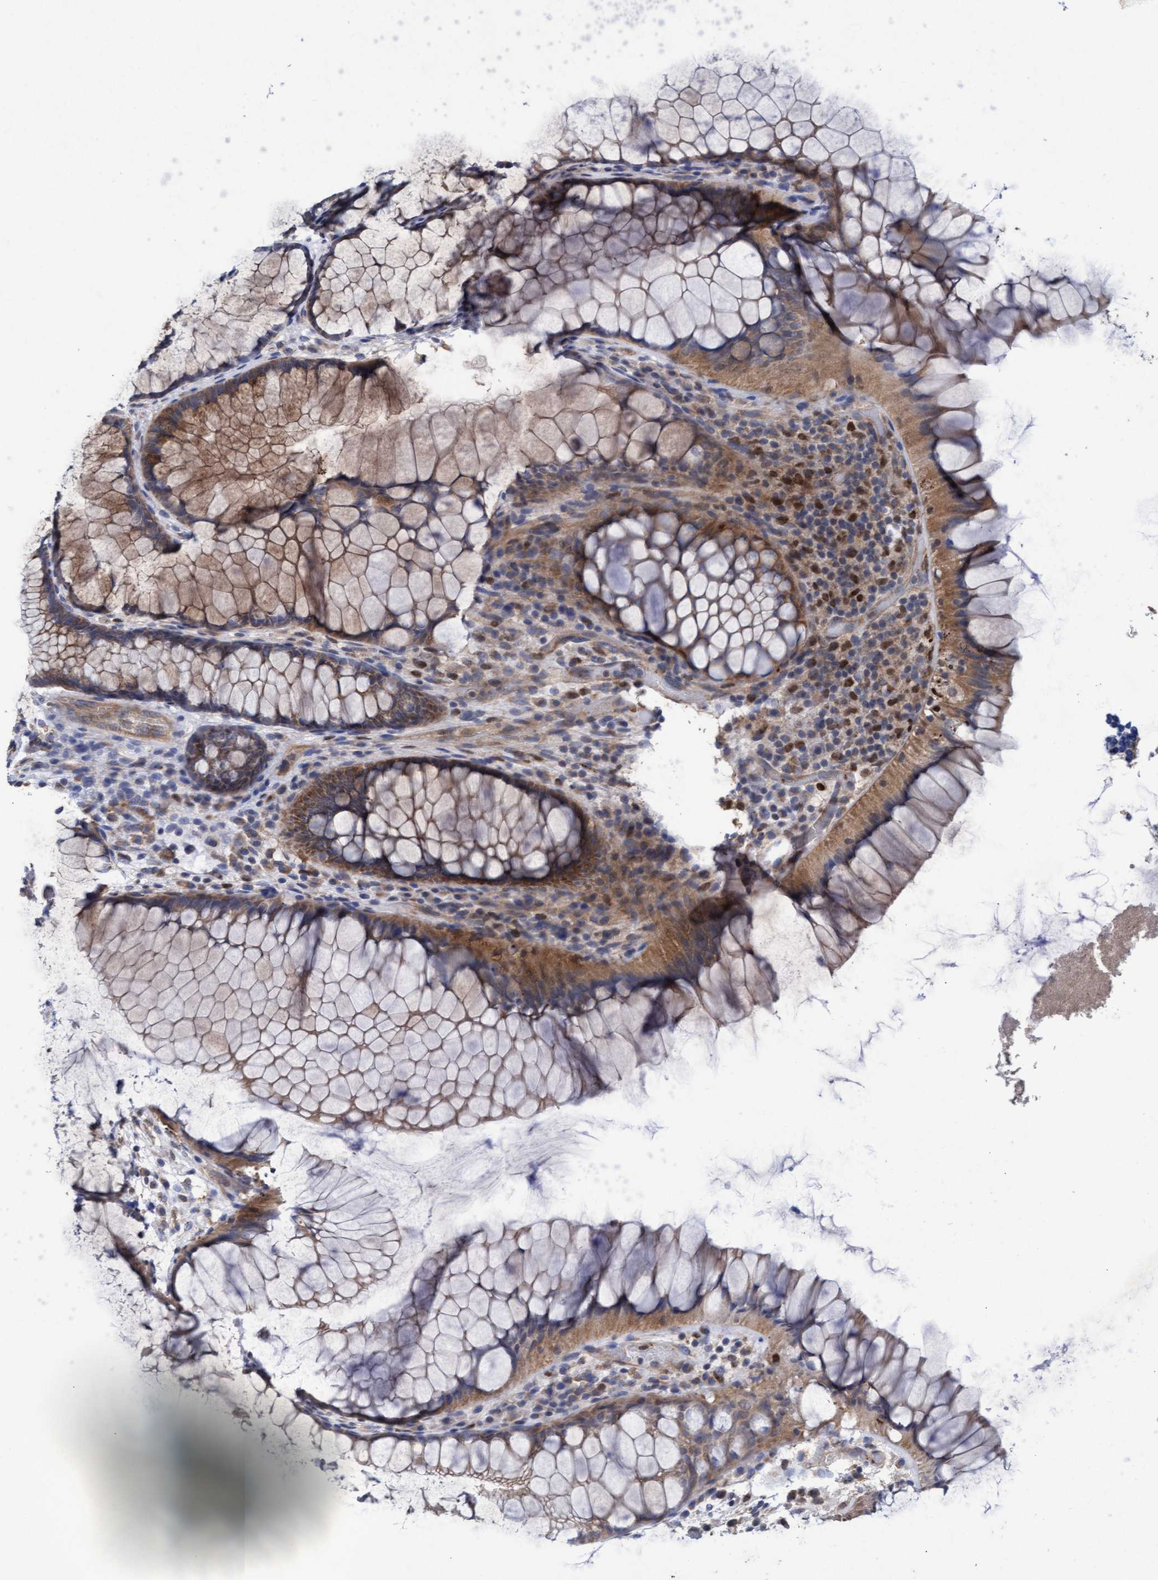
{"staining": {"intensity": "moderate", "quantity": ">75%", "location": "cytoplasmic/membranous"}, "tissue": "rectum", "cell_type": "Glandular cells", "image_type": "normal", "snomed": [{"axis": "morphology", "description": "Normal tissue, NOS"}, {"axis": "topography", "description": "Rectum"}], "caption": "Glandular cells show medium levels of moderate cytoplasmic/membranous positivity in about >75% of cells in benign human rectum.", "gene": "MRPL38", "patient": {"sex": "male", "age": 51}}